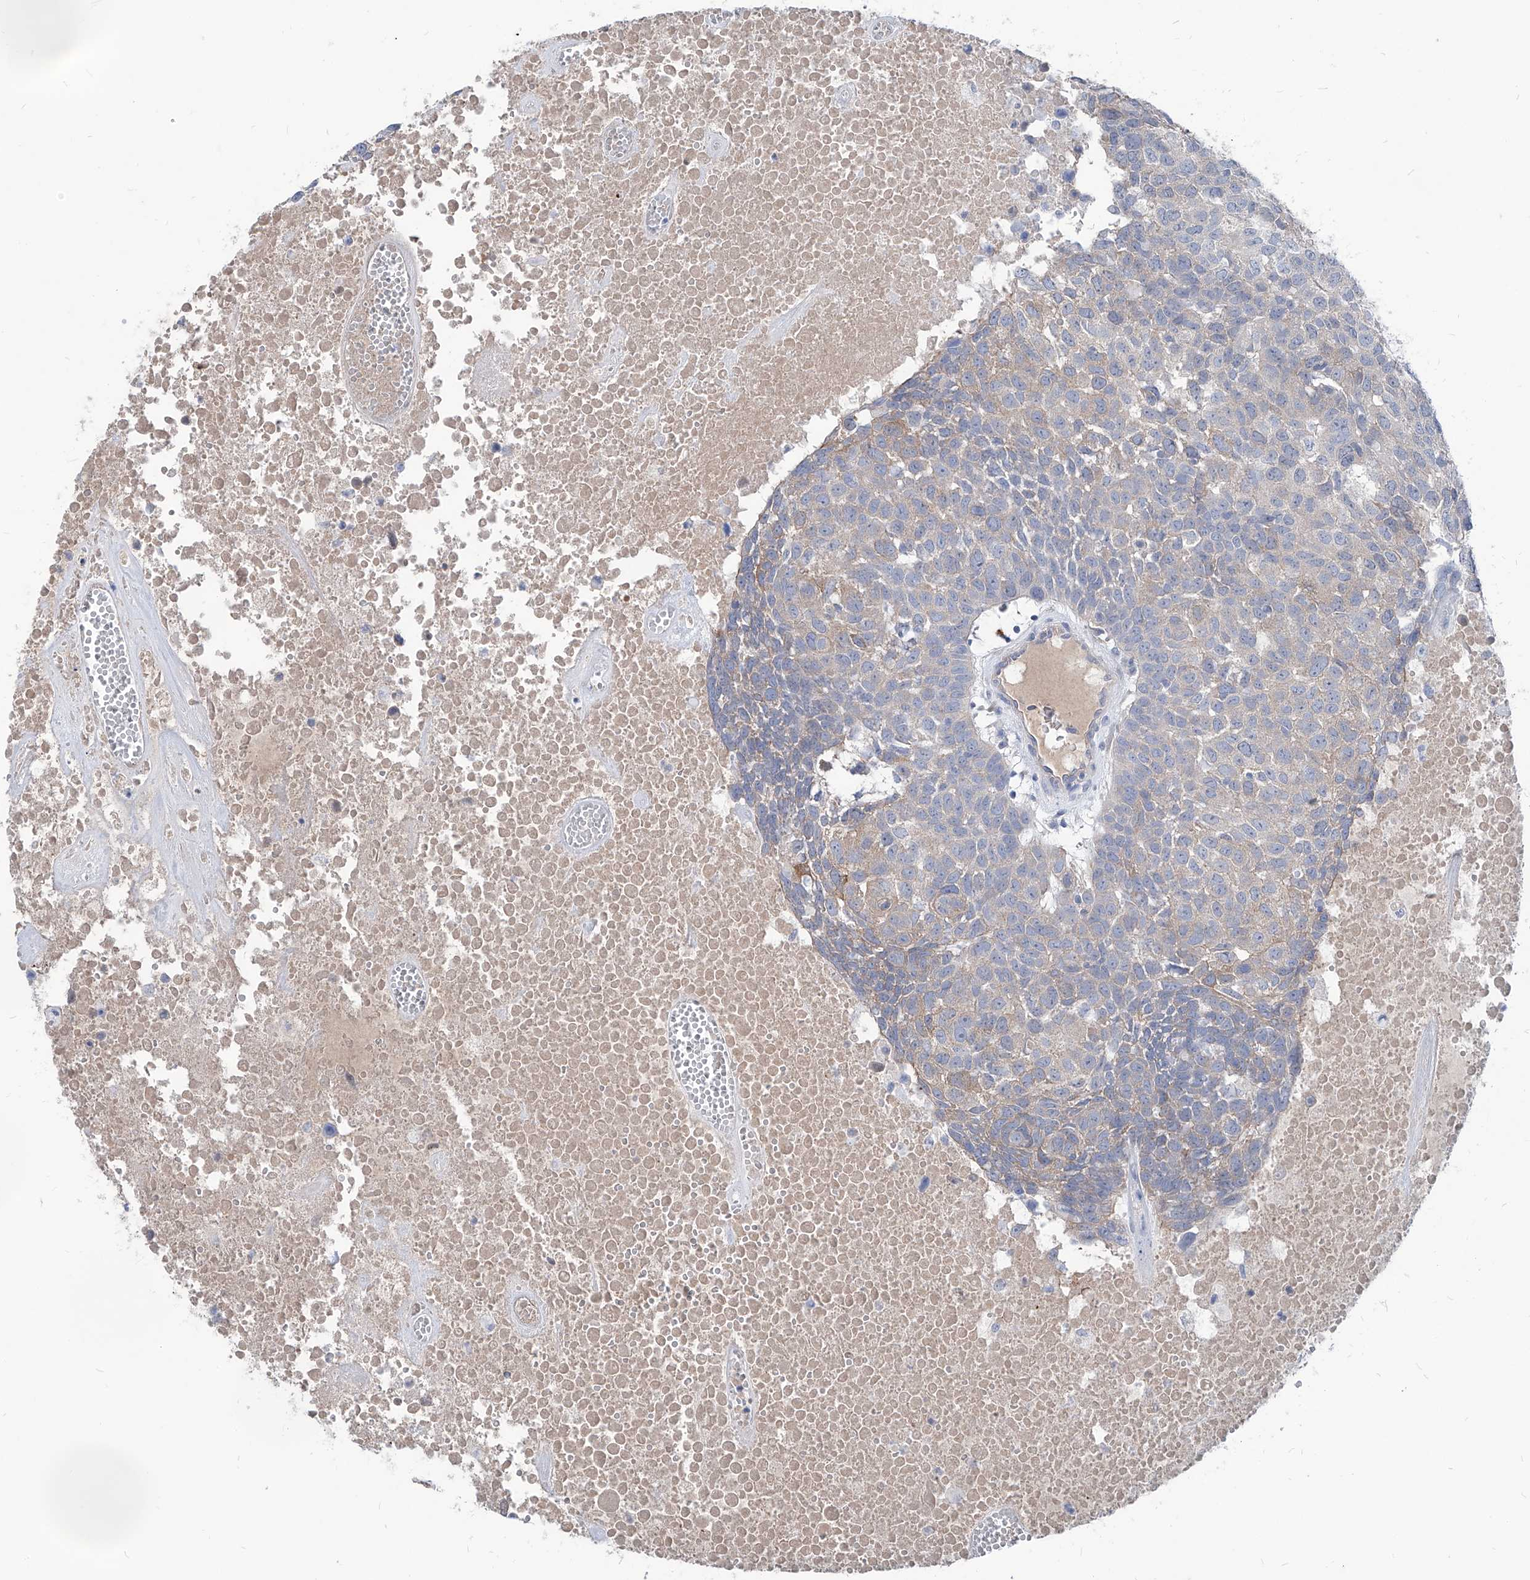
{"staining": {"intensity": "weak", "quantity": "<25%", "location": "cytoplasmic/membranous"}, "tissue": "head and neck cancer", "cell_type": "Tumor cells", "image_type": "cancer", "snomed": [{"axis": "morphology", "description": "Squamous cell carcinoma, NOS"}, {"axis": "topography", "description": "Head-Neck"}], "caption": "Immunohistochemistry histopathology image of neoplastic tissue: head and neck cancer stained with DAB (3,3'-diaminobenzidine) reveals no significant protein positivity in tumor cells.", "gene": "AKAP10", "patient": {"sex": "male", "age": 66}}